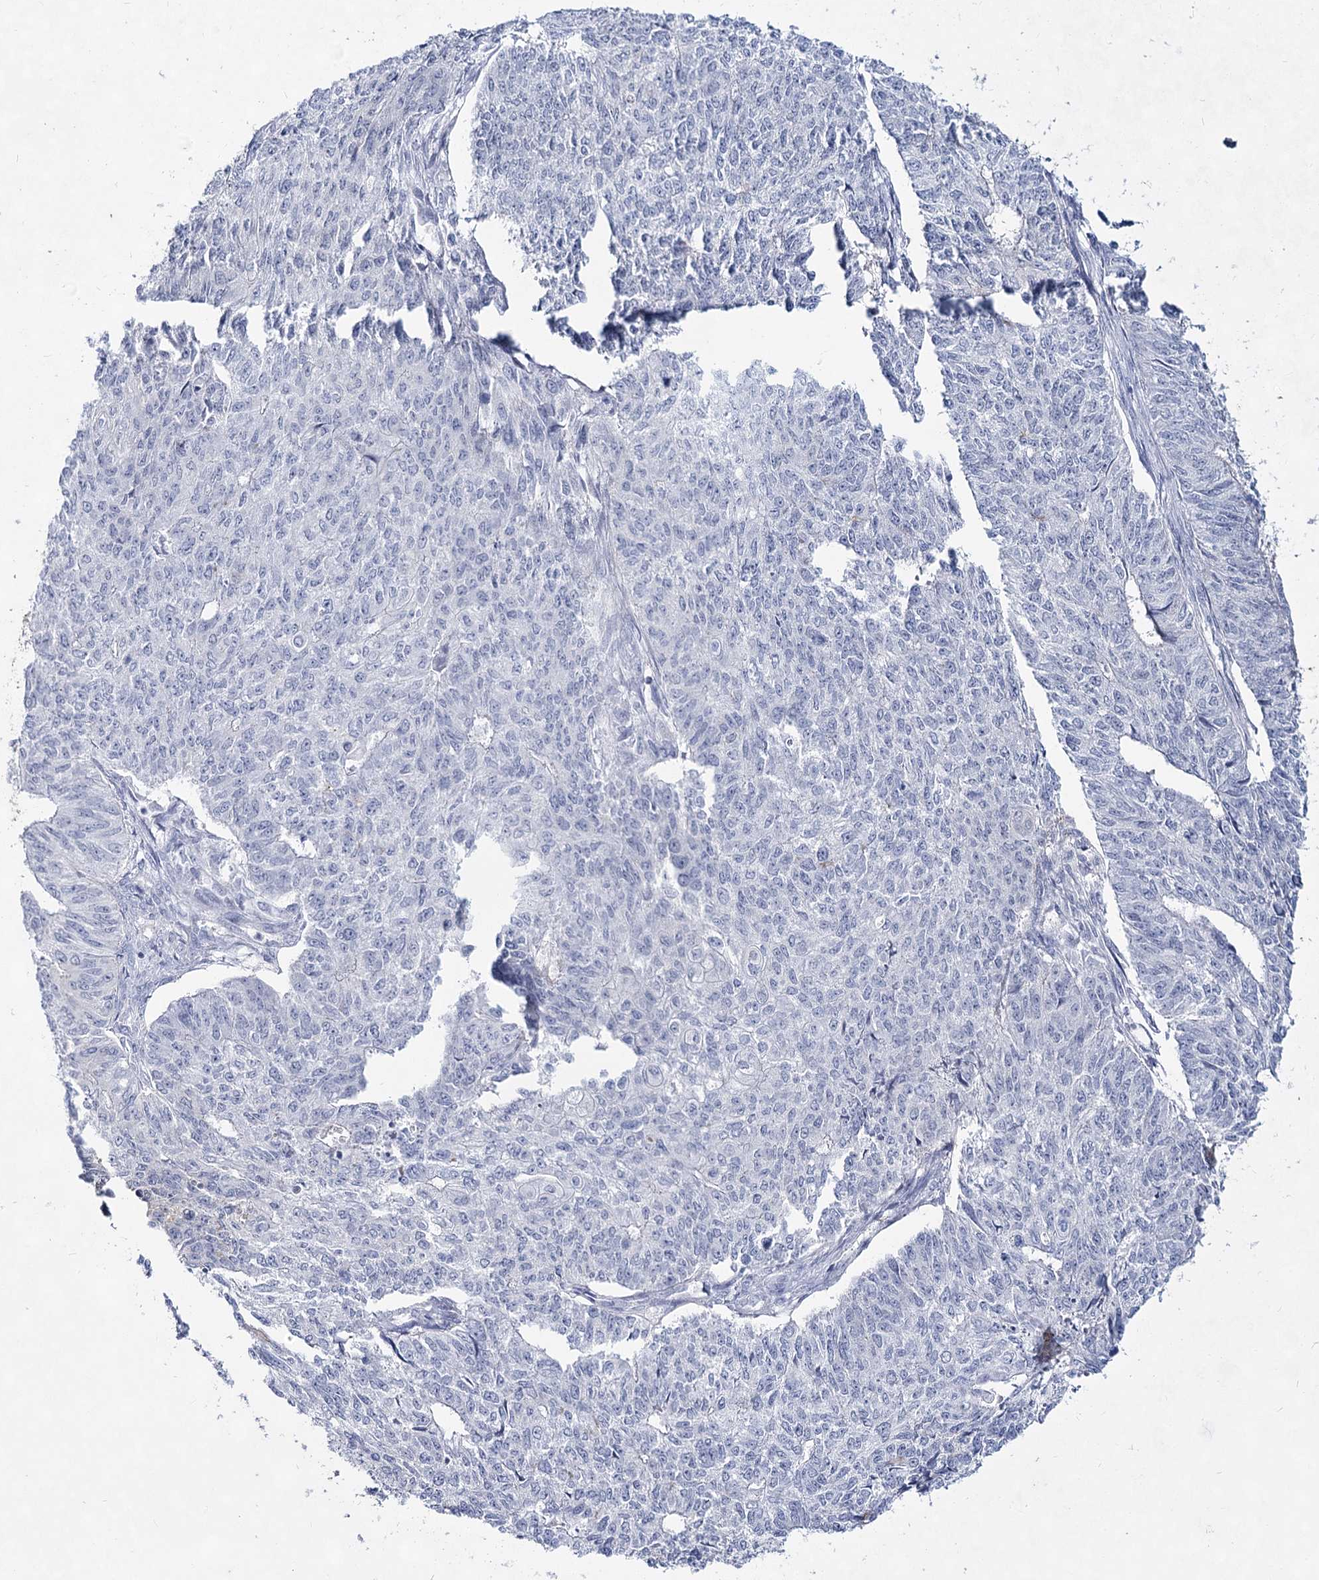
{"staining": {"intensity": "negative", "quantity": "none", "location": "none"}, "tissue": "endometrial cancer", "cell_type": "Tumor cells", "image_type": "cancer", "snomed": [{"axis": "morphology", "description": "Adenocarcinoma, NOS"}, {"axis": "topography", "description": "Endometrium"}], "caption": "High magnification brightfield microscopy of adenocarcinoma (endometrial) stained with DAB (3,3'-diaminobenzidine) (brown) and counterstained with hematoxylin (blue): tumor cells show no significant expression.", "gene": "CCDC73", "patient": {"sex": "female", "age": 32}}